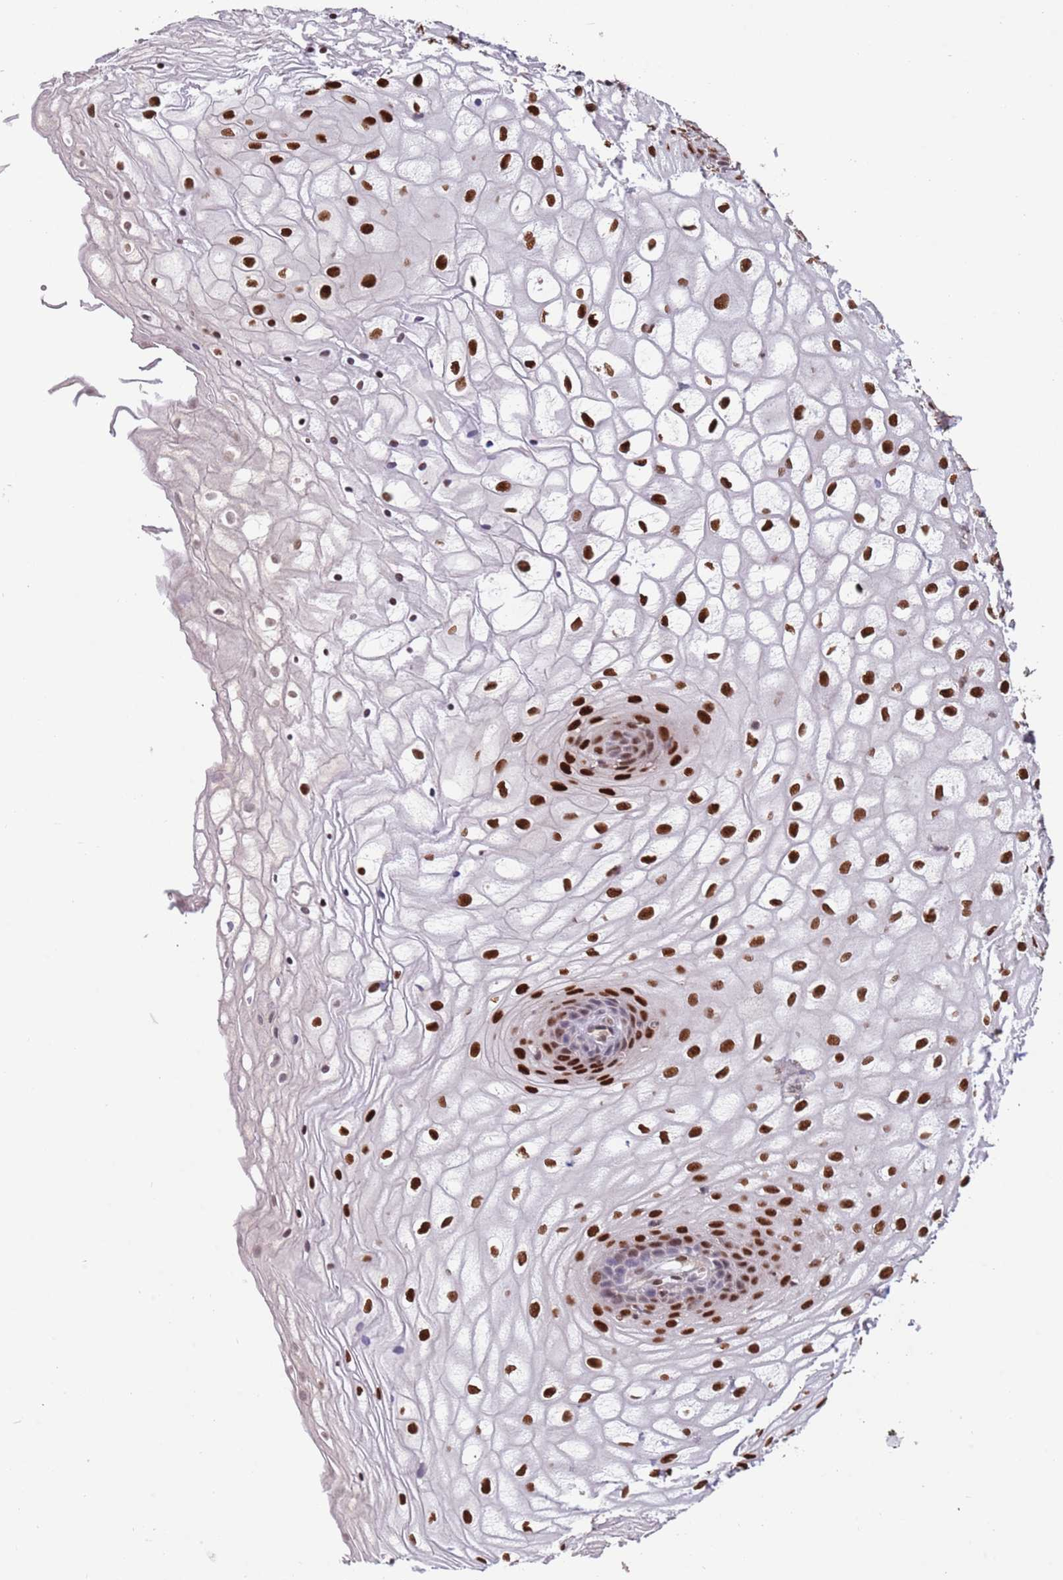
{"staining": {"intensity": "strong", "quantity": ">75%", "location": "nuclear"}, "tissue": "vagina", "cell_type": "Squamous epithelial cells", "image_type": "normal", "snomed": [{"axis": "morphology", "description": "Normal tissue, NOS"}, {"axis": "topography", "description": "Vagina"}], "caption": "Strong nuclear positivity for a protein is identified in approximately >75% of squamous epithelial cells of benign vagina using IHC.", "gene": "ZBTB7A", "patient": {"sex": "female", "age": 34}}